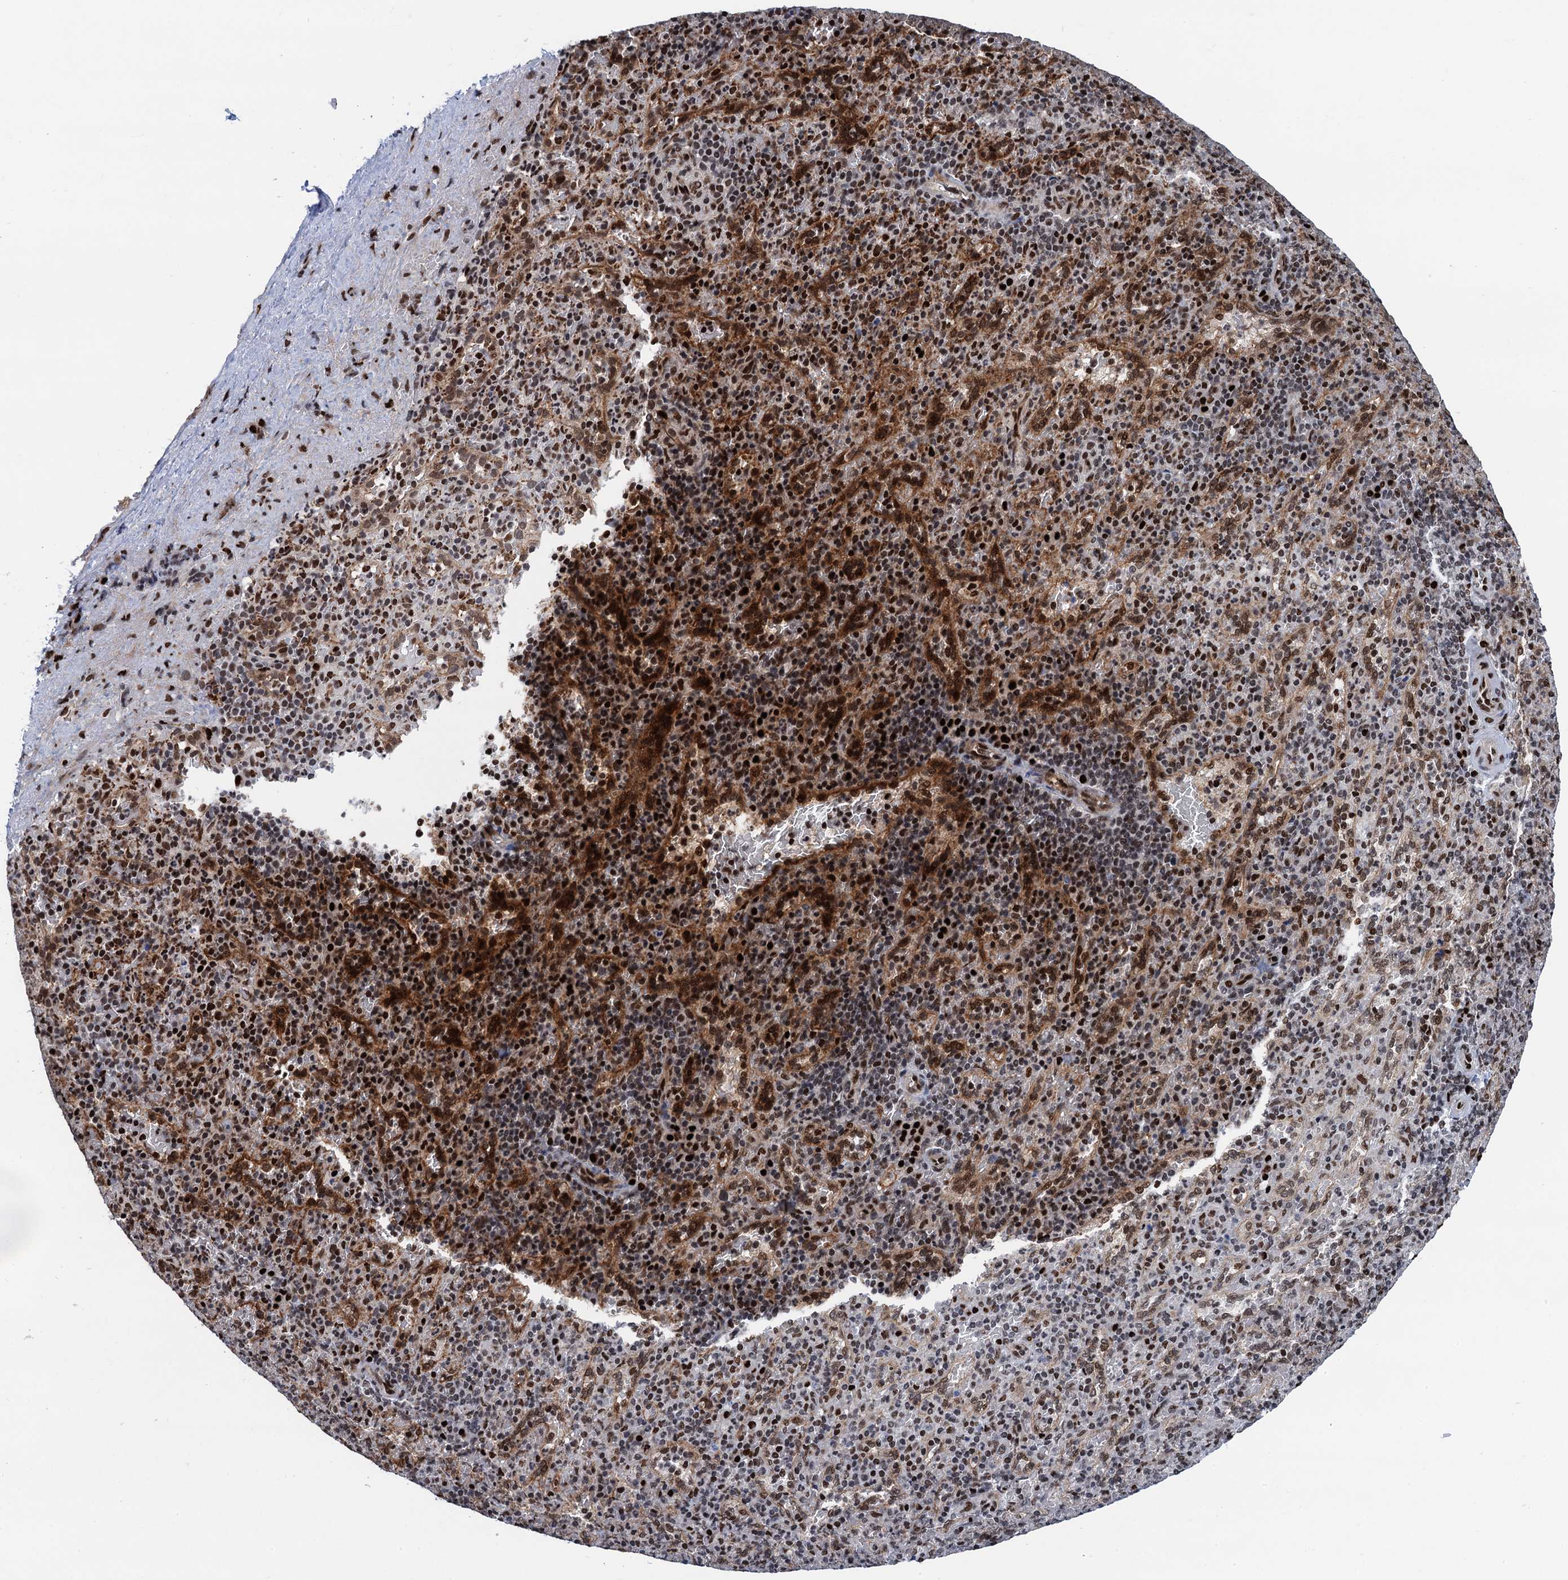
{"staining": {"intensity": "strong", "quantity": "25%-75%", "location": "nuclear"}, "tissue": "spleen", "cell_type": "Cells in red pulp", "image_type": "normal", "snomed": [{"axis": "morphology", "description": "Normal tissue, NOS"}, {"axis": "topography", "description": "Spleen"}], "caption": "Strong nuclear expression for a protein is identified in approximately 25%-75% of cells in red pulp of normal spleen using IHC.", "gene": "PPP4R1", "patient": {"sex": "male", "age": 82}}